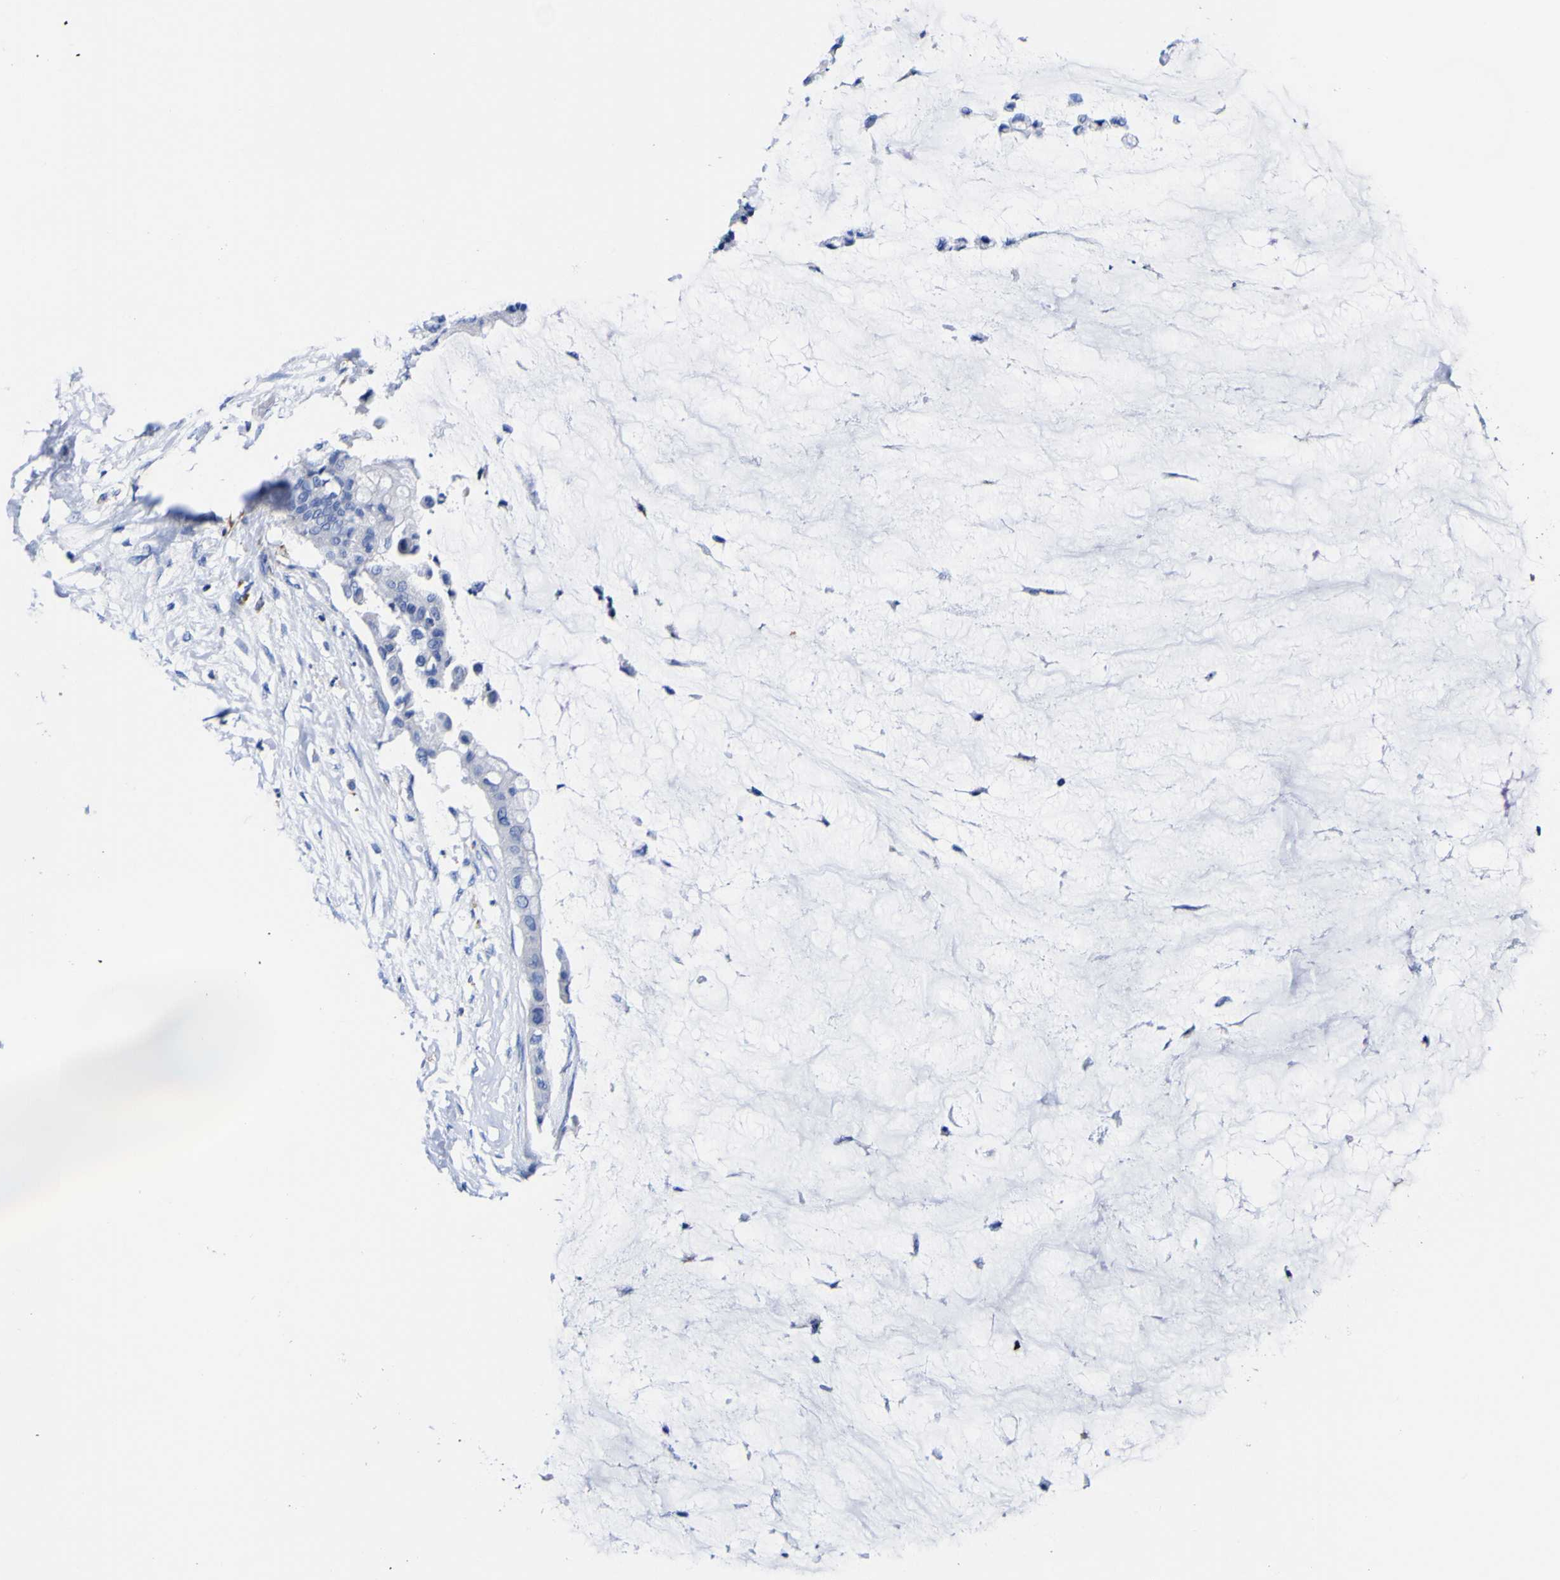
{"staining": {"intensity": "negative", "quantity": "none", "location": "none"}, "tissue": "pancreatic cancer", "cell_type": "Tumor cells", "image_type": "cancer", "snomed": [{"axis": "morphology", "description": "Adenocarcinoma, NOS"}, {"axis": "topography", "description": "Pancreas"}], "caption": "This is an immunohistochemistry (IHC) micrograph of pancreatic cancer (adenocarcinoma). There is no positivity in tumor cells.", "gene": "HLA-DQA1", "patient": {"sex": "male", "age": 41}}